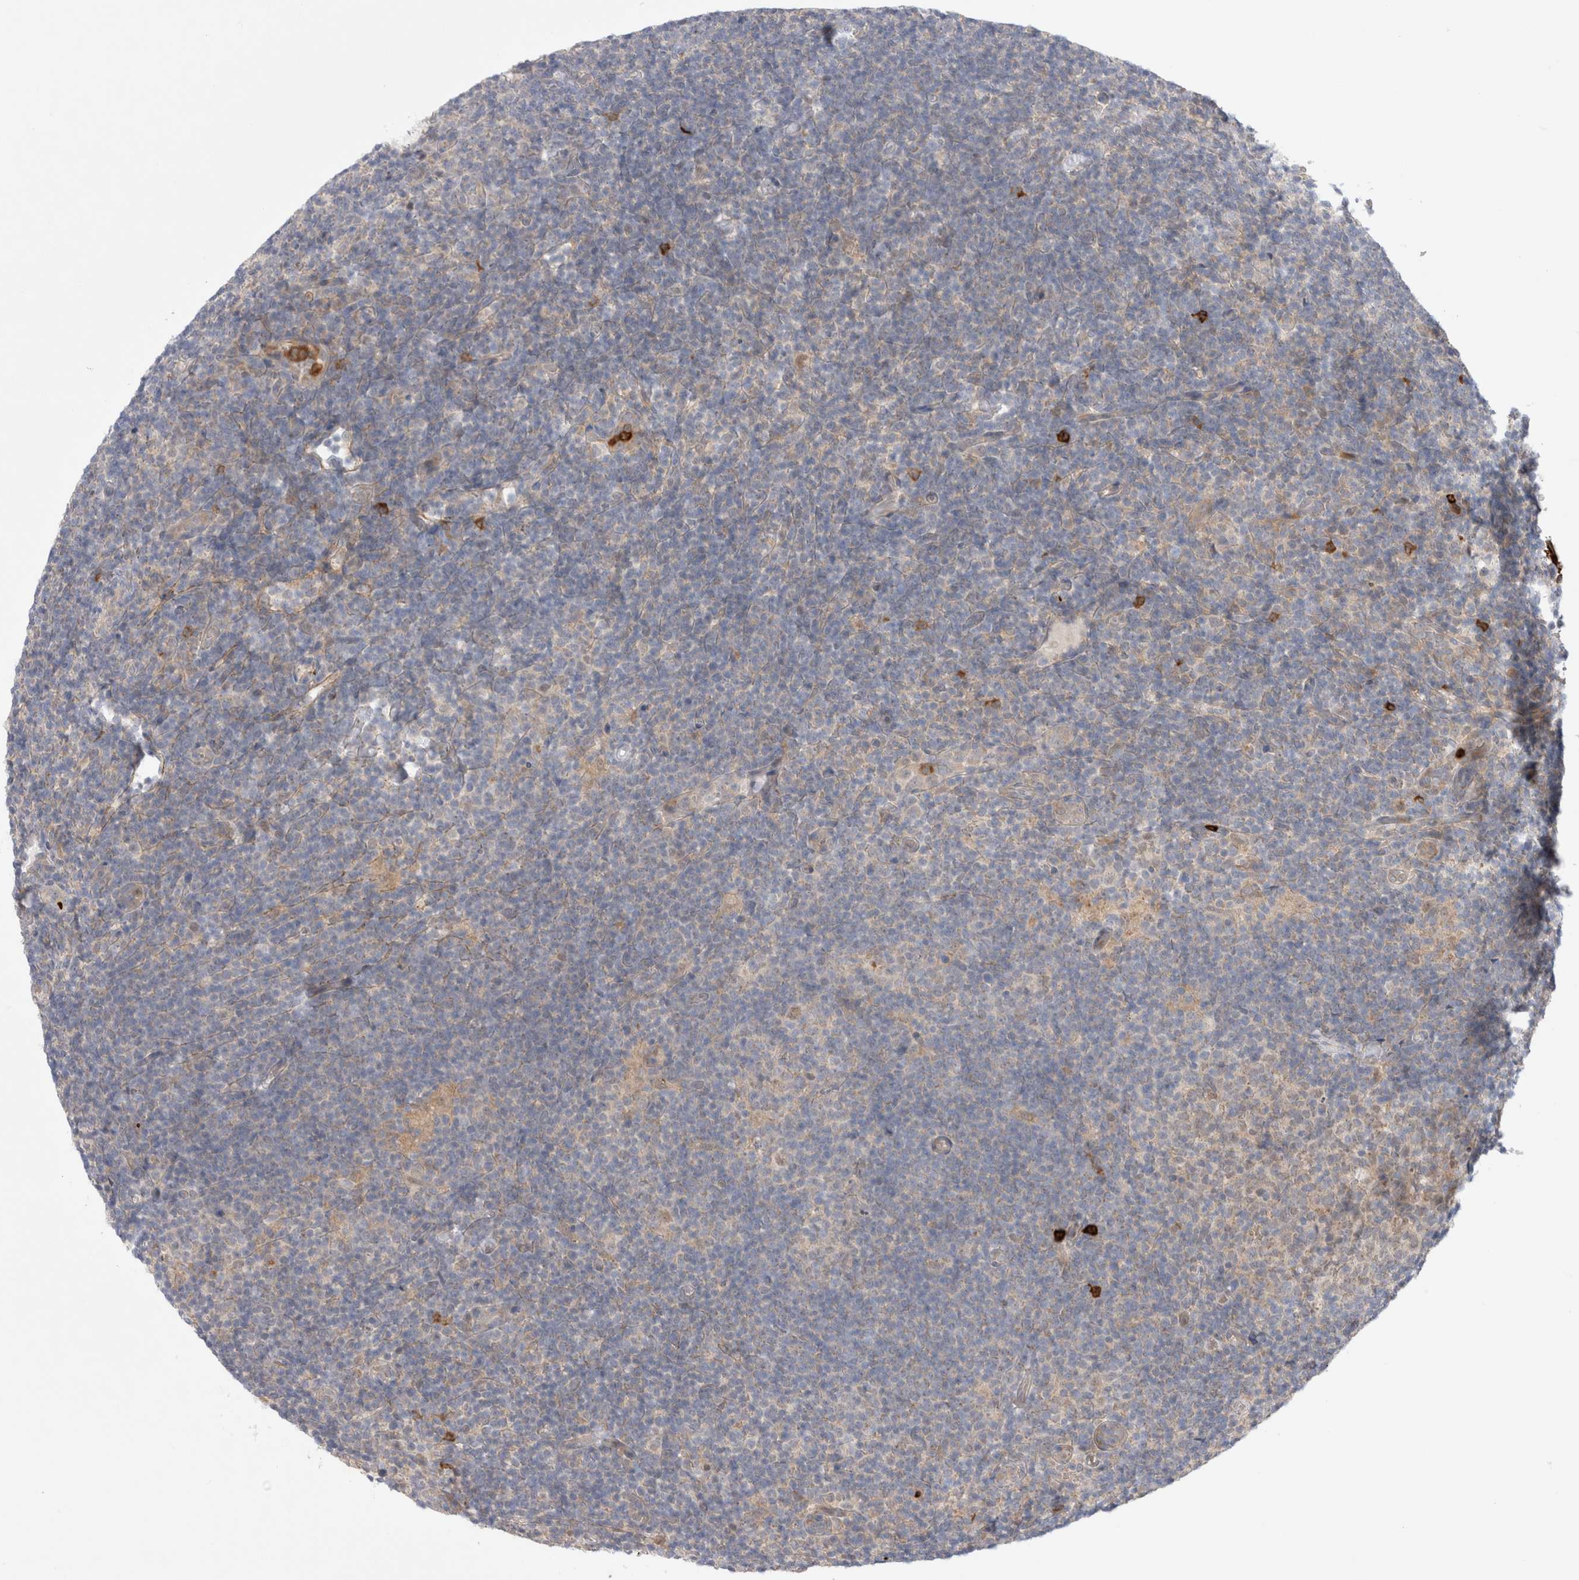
{"staining": {"intensity": "negative", "quantity": "none", "location": "none"}, "tissue": "lymphoma", "cell_type": "Tumor cells", "image_type": "cancer", "snomed": [{"axis": "morphology", "description": "Hodgkin's disease, NOS"}, {"axis": "topography", "description": "Lymph node"}], "caption": "The IHC image has no significant staining in tumor cells of lymphoma tissue.", "gene": "GSDMB", "patient": {"sex": "female", "age": 57}}